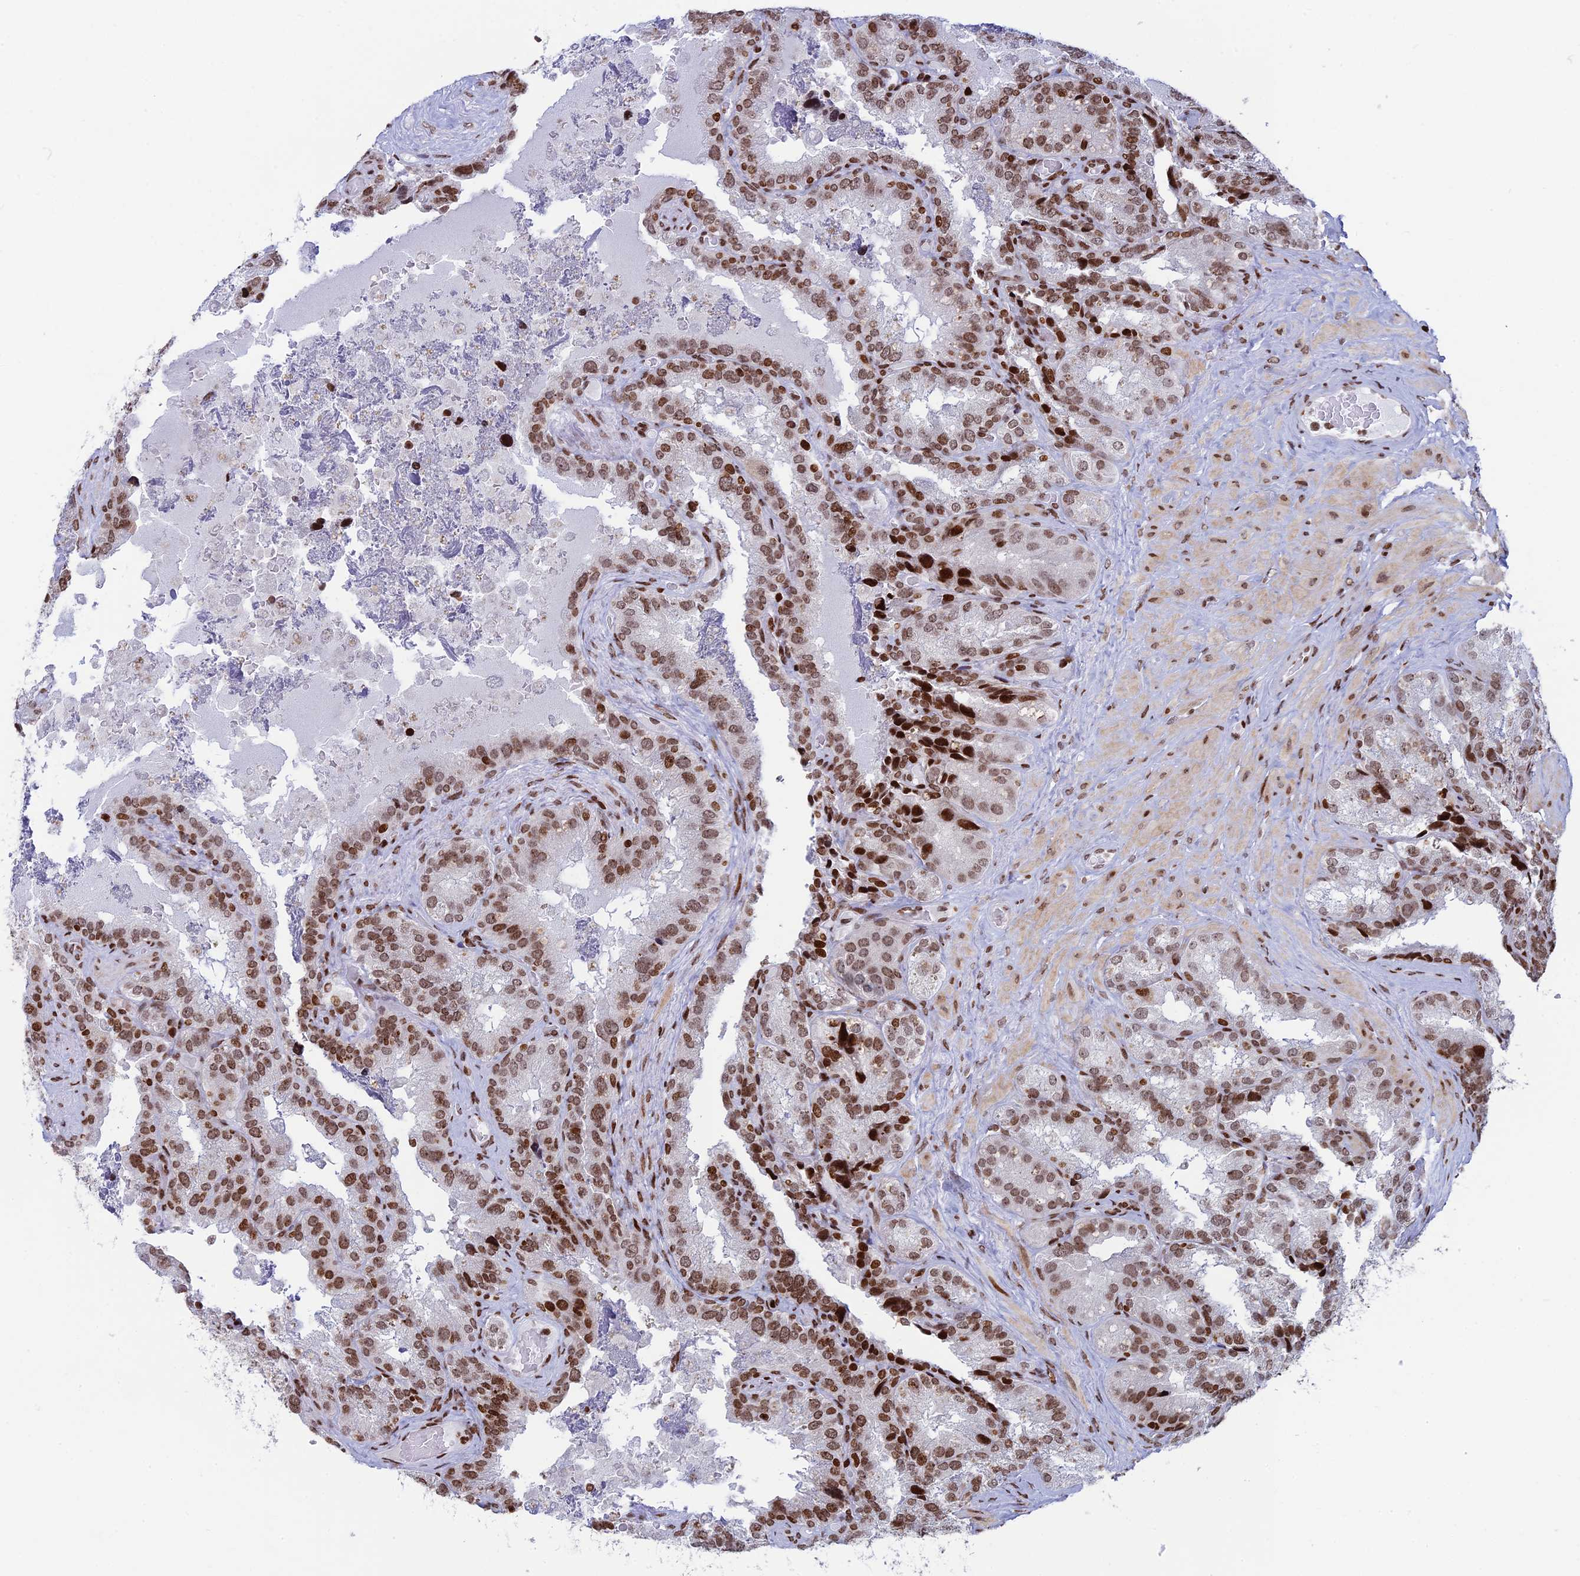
{"staining": {"intensity": "moderate", "quantity": ">75%", "location": "nuclear"}, "tissue": "seminal vesicle", "cell_type": "Glandular cells", "image_type": "normal", "snomed": [{"axis": "morphology", "description": "Normal tissue, NOS"}, {"axis": "topography", "description": "Seminal veicle"}], "caption": "Glandular cells reveal medium levels of moderate nuclear positivity in approximately >75% of cells in unremarkable seminal vesicle.", "gene": "RPAP1", "patient": {"sex": "male", "age": 58}}